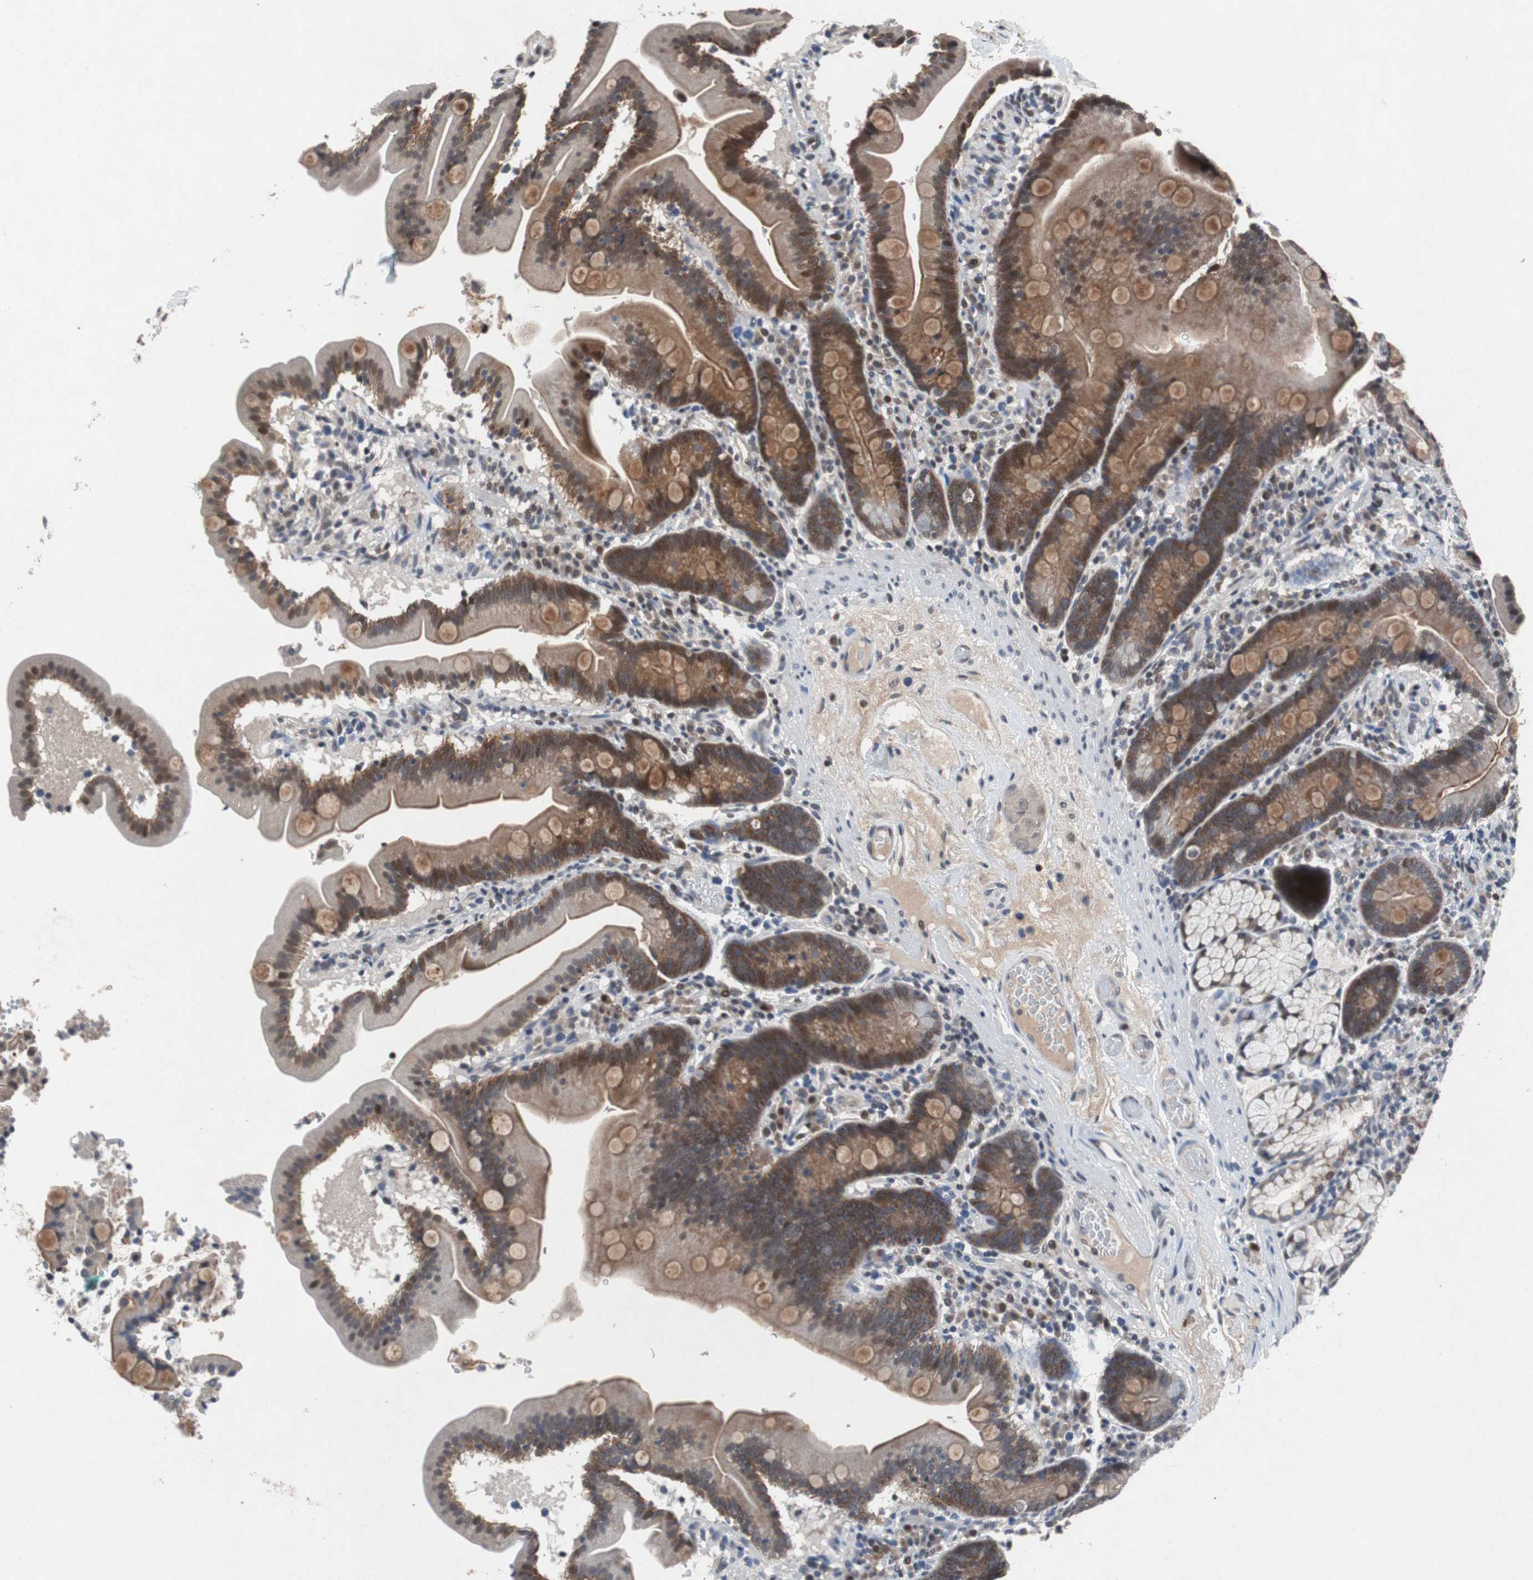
{"staining": {"intensity": "strong", "quantity": ">75%", "location": "cytoplasmic/membranous"}, "tissue": "duodenum", "cell_type": "Glandular cells", "image_type": "normal", "snomed": [{"axis": "morphology", "description": "Normal tissue, NOS"}, {"axis": "topography", "description": "Duodenum"}], "caption": "Duodenum stained with DAB immunohistochemistry exhibits high levels of strong cytoplasmic/membranous staining in approximately >75% of glandular cells.", "gene": "TP63", "patient": {"sex": "male", "age": 54}}